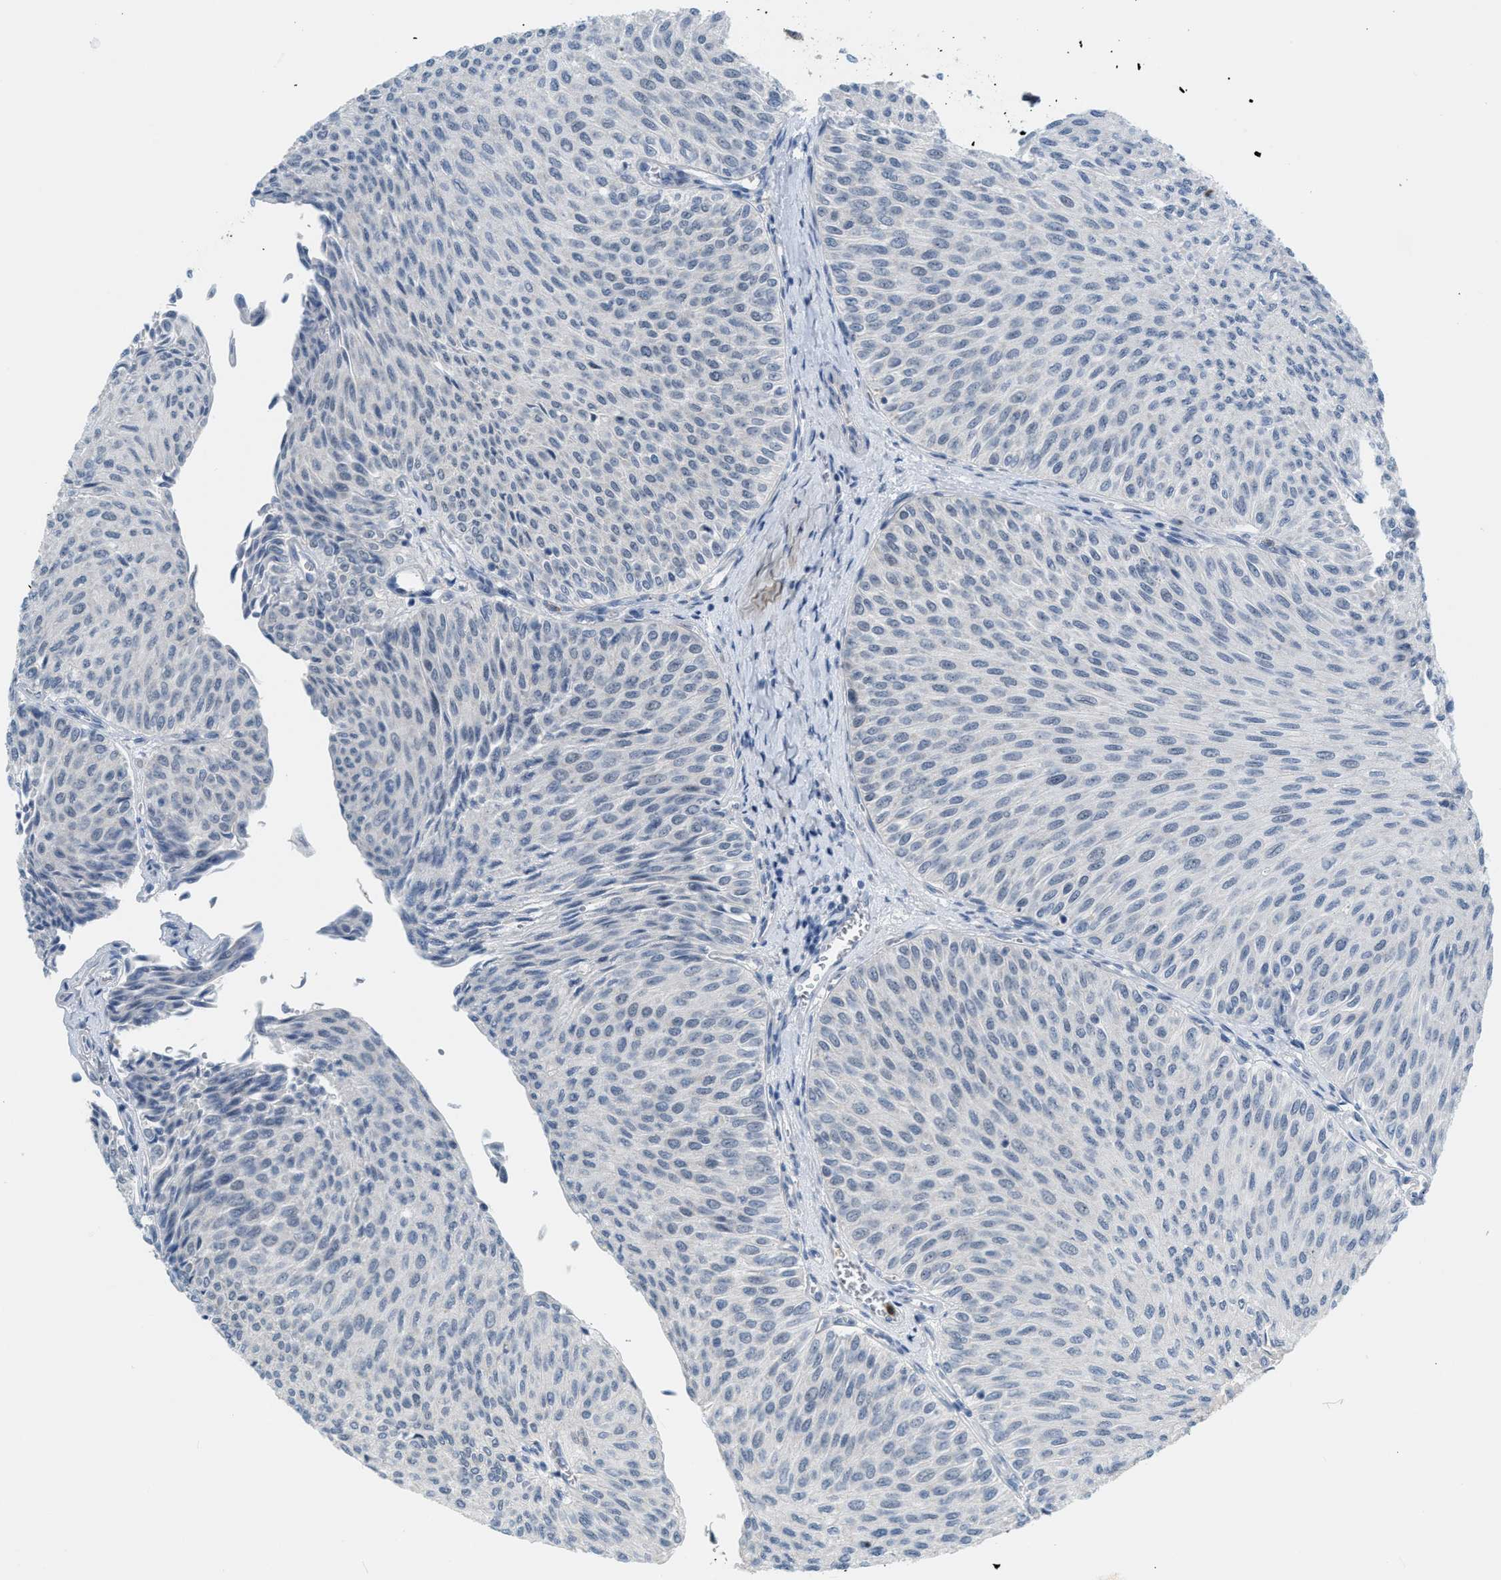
{"staining": {"intensity": "negative", "quantity": "none", "location": "none"}, "tissue": "urothelial cancer", "cell_type": "Tumor cells", "image_type": "cancer", "snomed": [{"axis": "morphology", "description": "Urothelial carcinoma, Low grade"}, {"axis": "topography", "description": "Urinary bladder"}], "caption": "Protein analysis of urothelial cancer displays no significant positivity in tumor cells.", "gene": "ZNF408", "patient": {"sex": "male", "age": 78}}